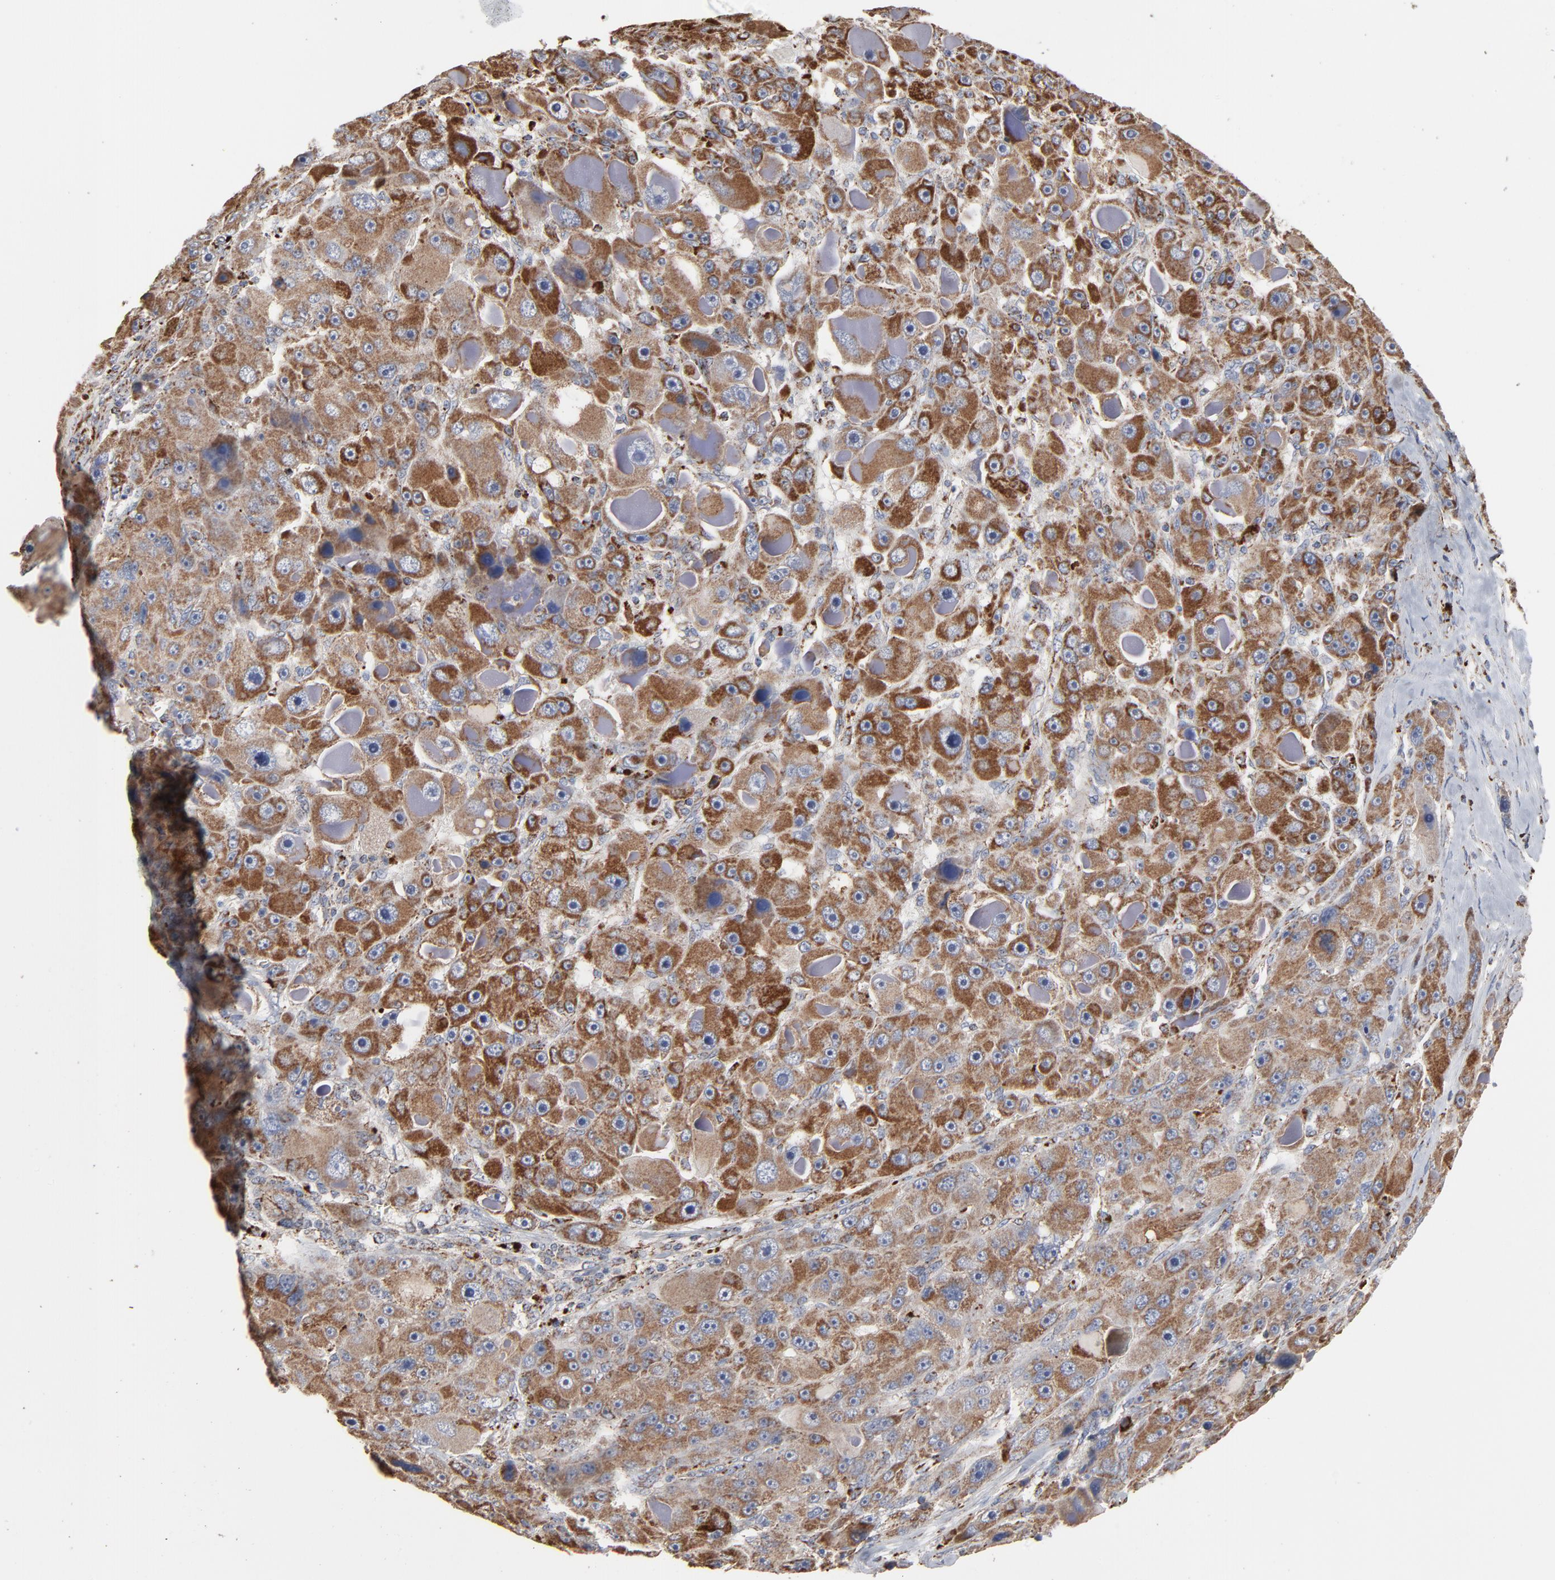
{"staining": {"intensity": "moderate", "quantity": ">75%", "location": "cytoplasmic/membranous"}, "tissue": "liver cancer", "cell_type": "Tumor cells", "image_type": "cancer", "snomed": [{"axis": "morphology", "description": "Carcinoma, Hepatocellular, NOS"}, {"axis": "topography", "description": "Liver"}], "caption": "Approximately >75% of tumor cells in human liver hepatocellular carcinoma display moderate cytoplasmic/membranous protein staining as visualized by brown immunohistochemical staining.", "gene": "UQCRC1", "patient": {"sex": "male", "age": 76}}